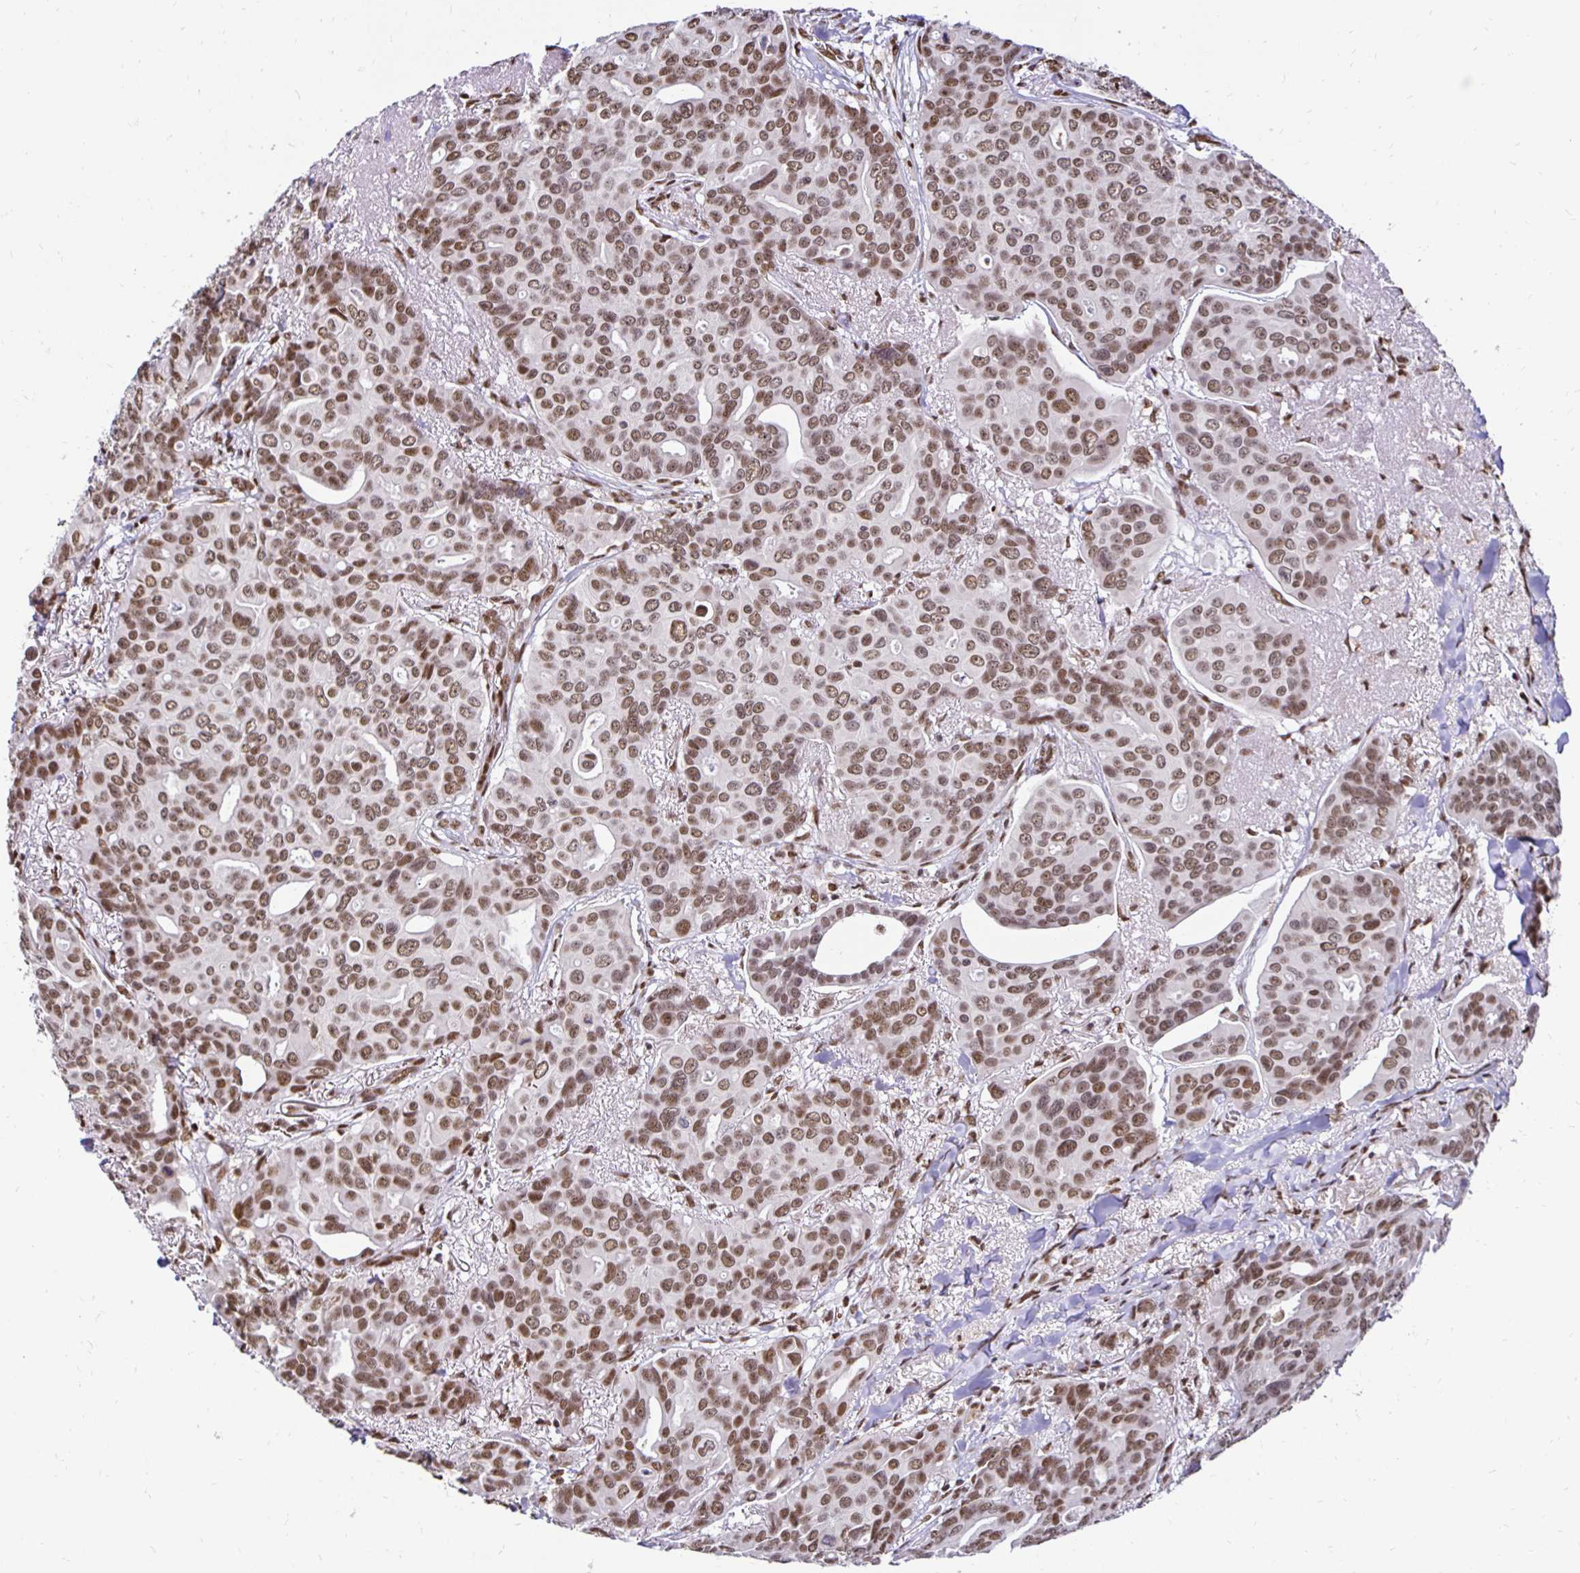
{"staining": {"intensity": "moderate", "quantity": ">75%", "location": "nuclear"}, "tissue": "breast cancer", "cell_type": "Tumor cells", "image_type": "cancer", "snomed": [{"axis": "morphology", "description": "Duct carcinoma"}, {"axis": "topography", "description": "Breast"}], "caption": "There is medium levels of moderate nuclear expression in tumor cells of breast cancer (invasive ductal carcinoma), as demonstrated by immunohistochemical staining (brown color).", "gene": "ZNF579", "patient": {"sex": "female", "age": 54}}